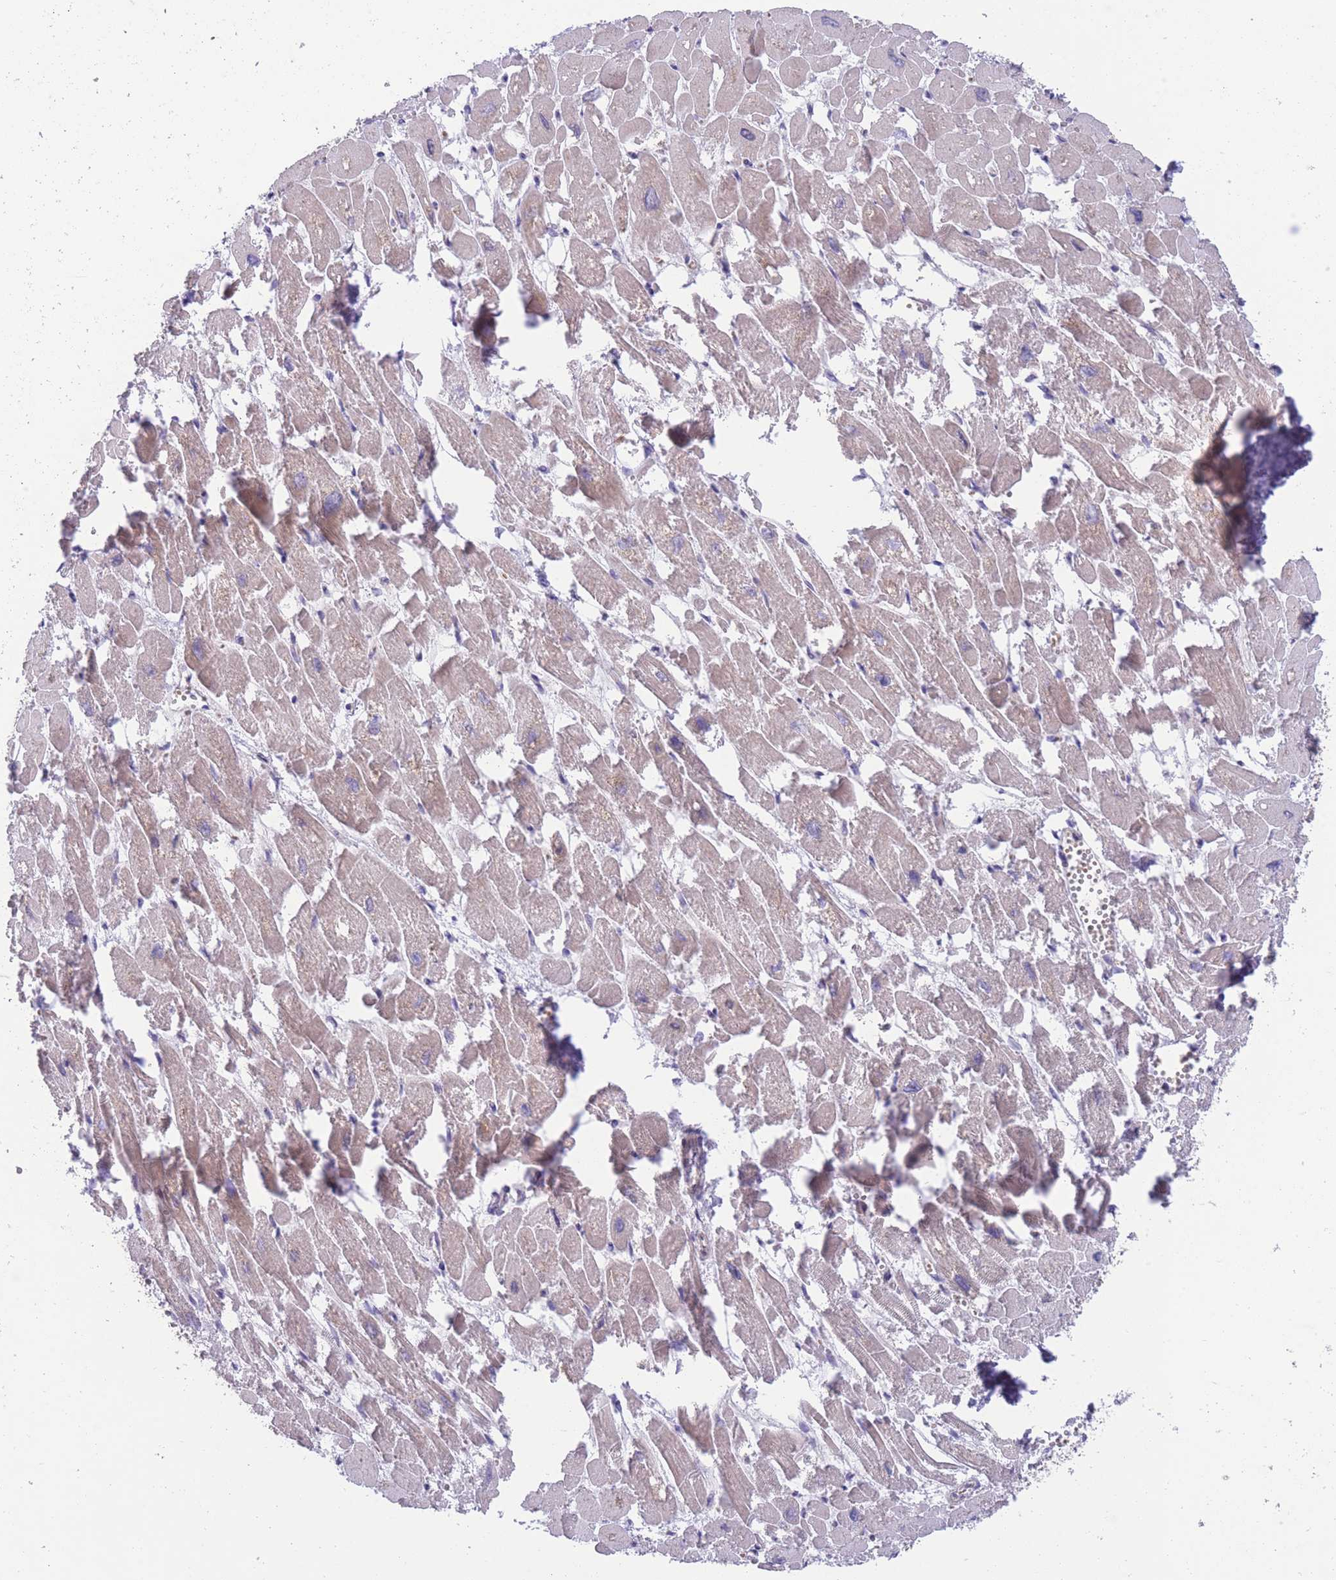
{"staining": {"intensity": "weak", "quantity": ">75%", "location": "cytoplasmic/membranous"}, "tissue": "heart muscle", "cell_type": "Cardiomyocytes", "image_type": "normal", "snomed": [{"axis": "morphology", "description": "Normal tissue, NOS"}, {"axis": "topography", "description": "Heart"}], "caption": "The photomicrograph demonstrates staining of unremarkable heart muscle, revealing weak cytoplasmic/membranous protein expression (brown color) within cardiomyocytes.", "gene": "WWOX", "patient": {"sex": "male", "age": 54}}